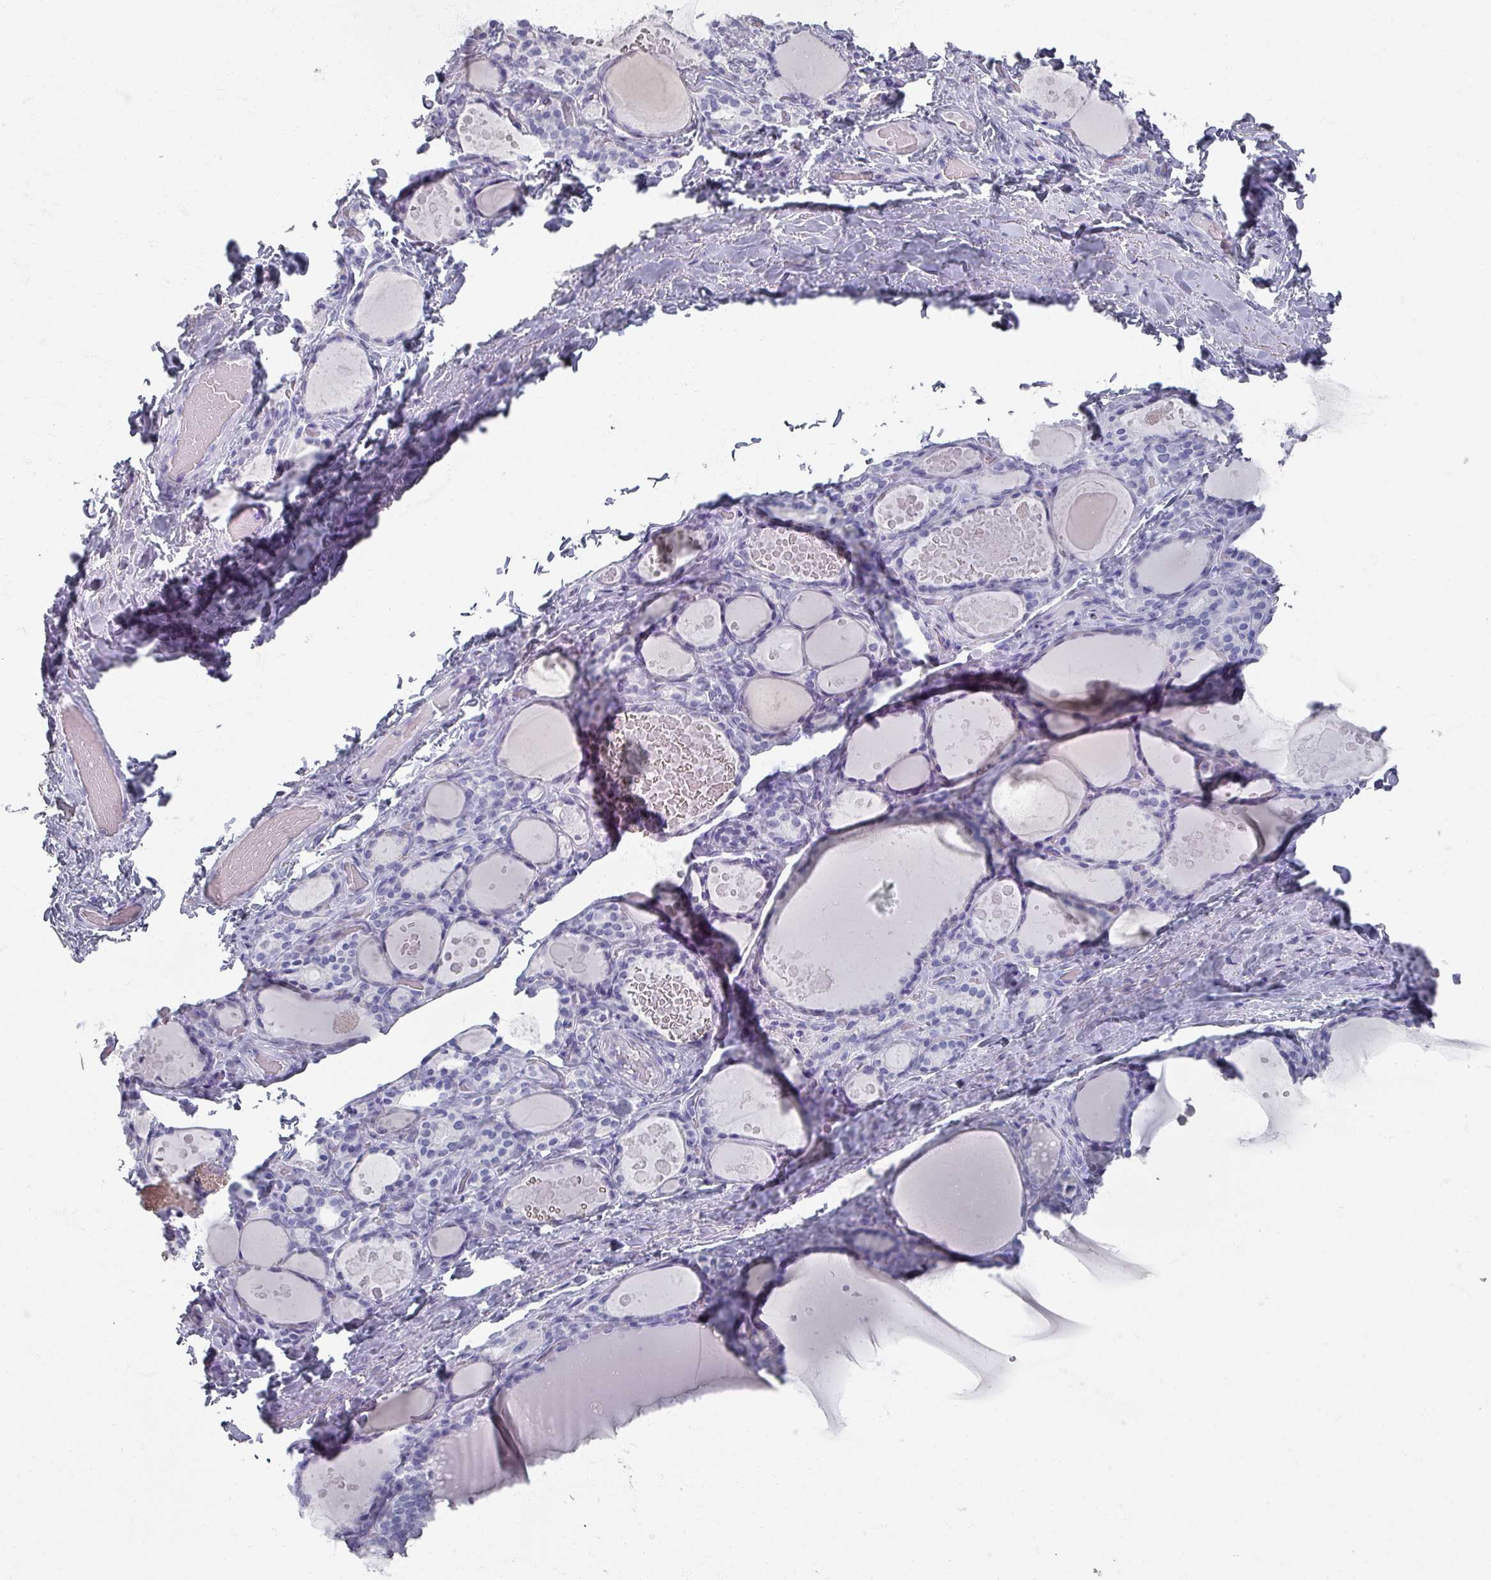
{"staining": {"intensity": "negative", "quantity": "none", "location": "none"}, "tissue": "thyroid gland", "cell_type": "Glandular cells", "image_type": "normal", "snomed": [{"axis": "morphology", "description": "Normal tissue, NOS"}, {"axis": "topography", "description": "Thyroid gland"}], "caption": "Immunohistochemical staining of normal human thyroid gland displays no significant expression in glandular cells.", "gene": "OMG", "patient": {"sex": "female", "age": 46}}